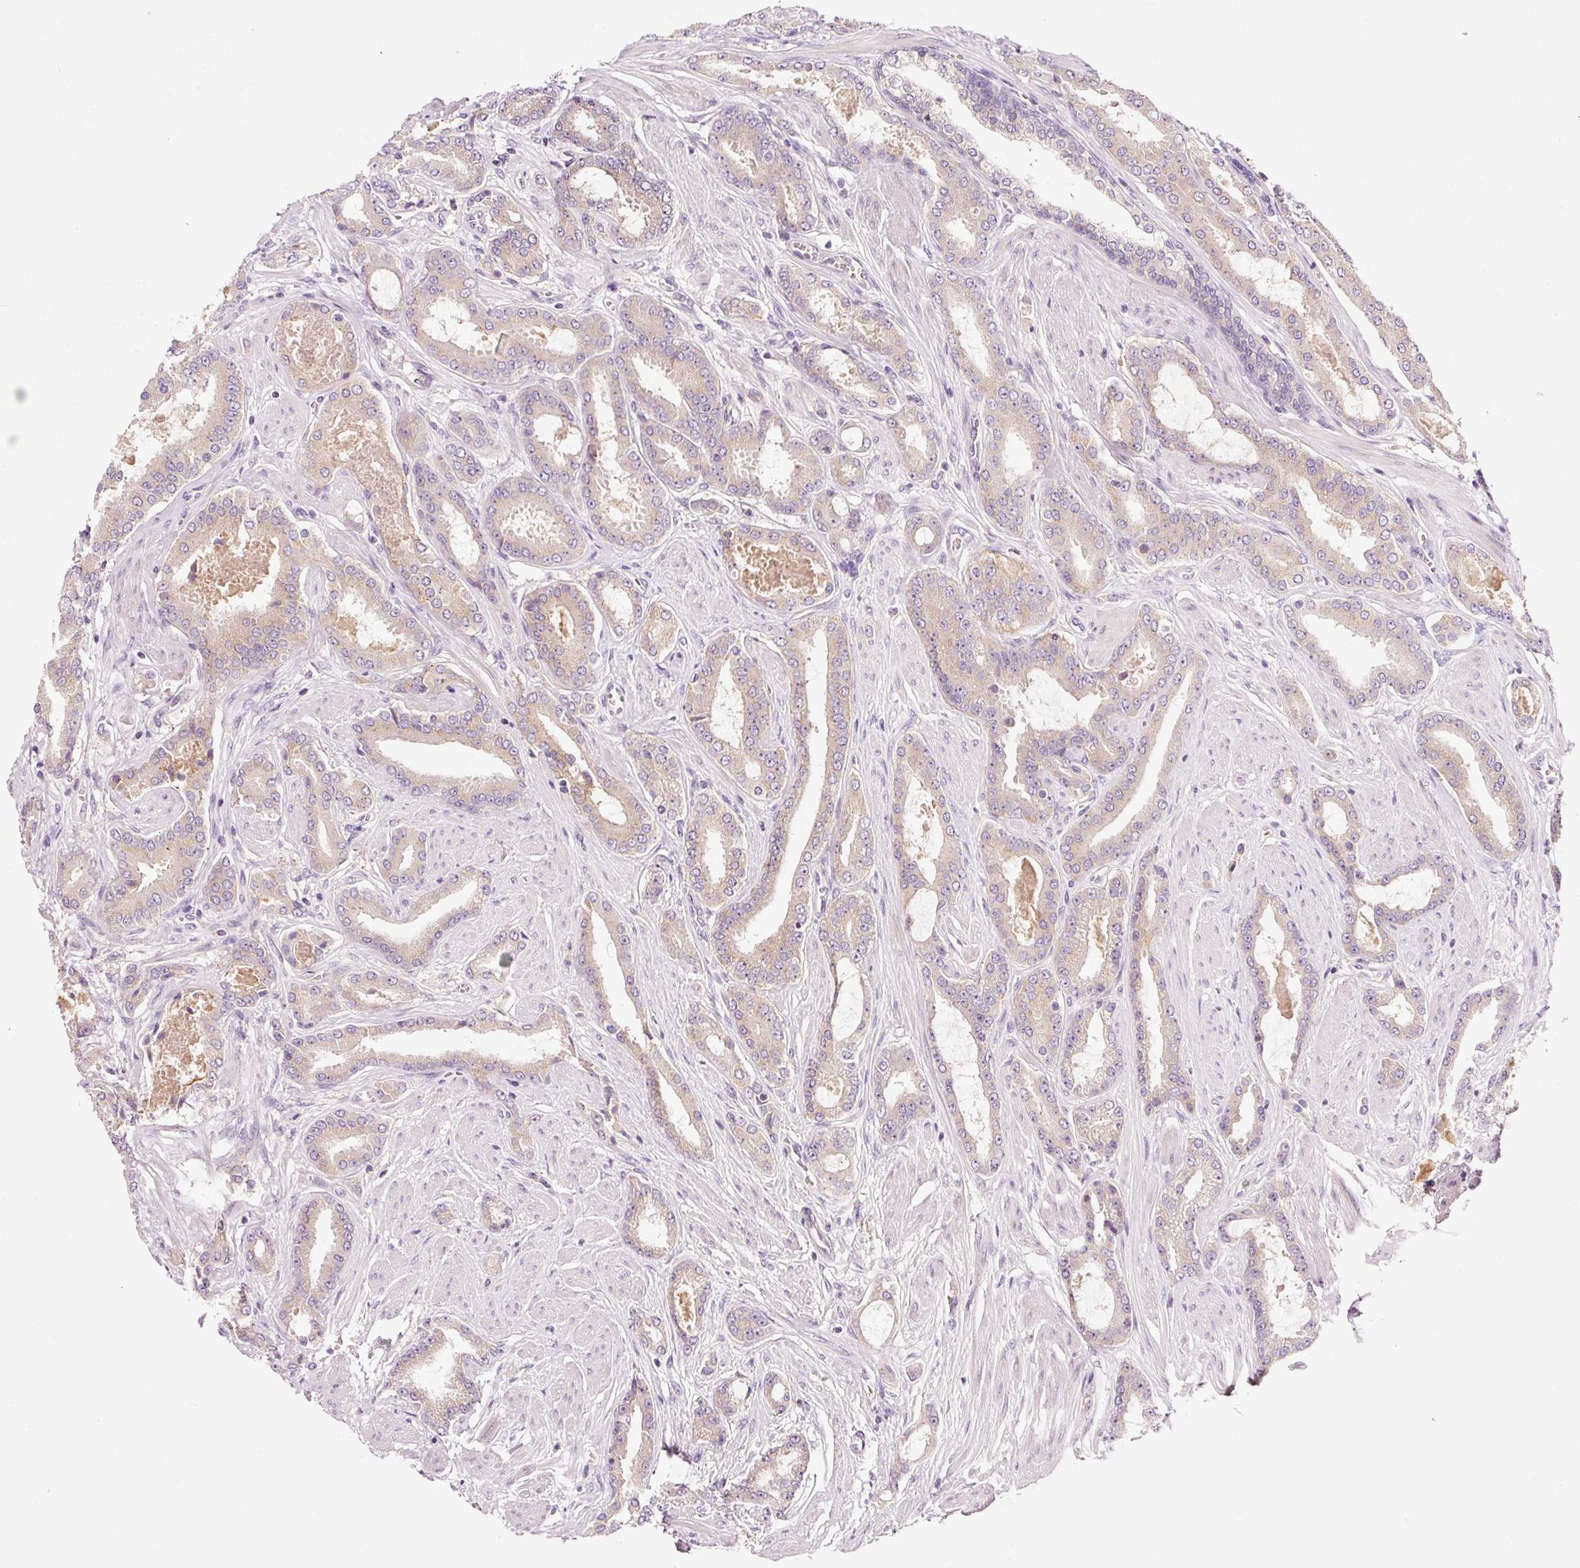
{"staining": {"intensity": "negative", "quantity": "none", "location": "none"}, "tissue": "prostate cancer", "cell_type": "Tumor cells", "image_type": "cancer", "snomed": [{"axis": "morphology", "description": "Adenocarcinoma, Low grade"}, {"axis": "topography", "description": "Prostate"}], "caption": "The micrograph reveals no staining of tumor cells in prostate adenocarcinoma (low-grade).", "gene": "NAPA", "patient": {"sex": "male", "age": 61}}